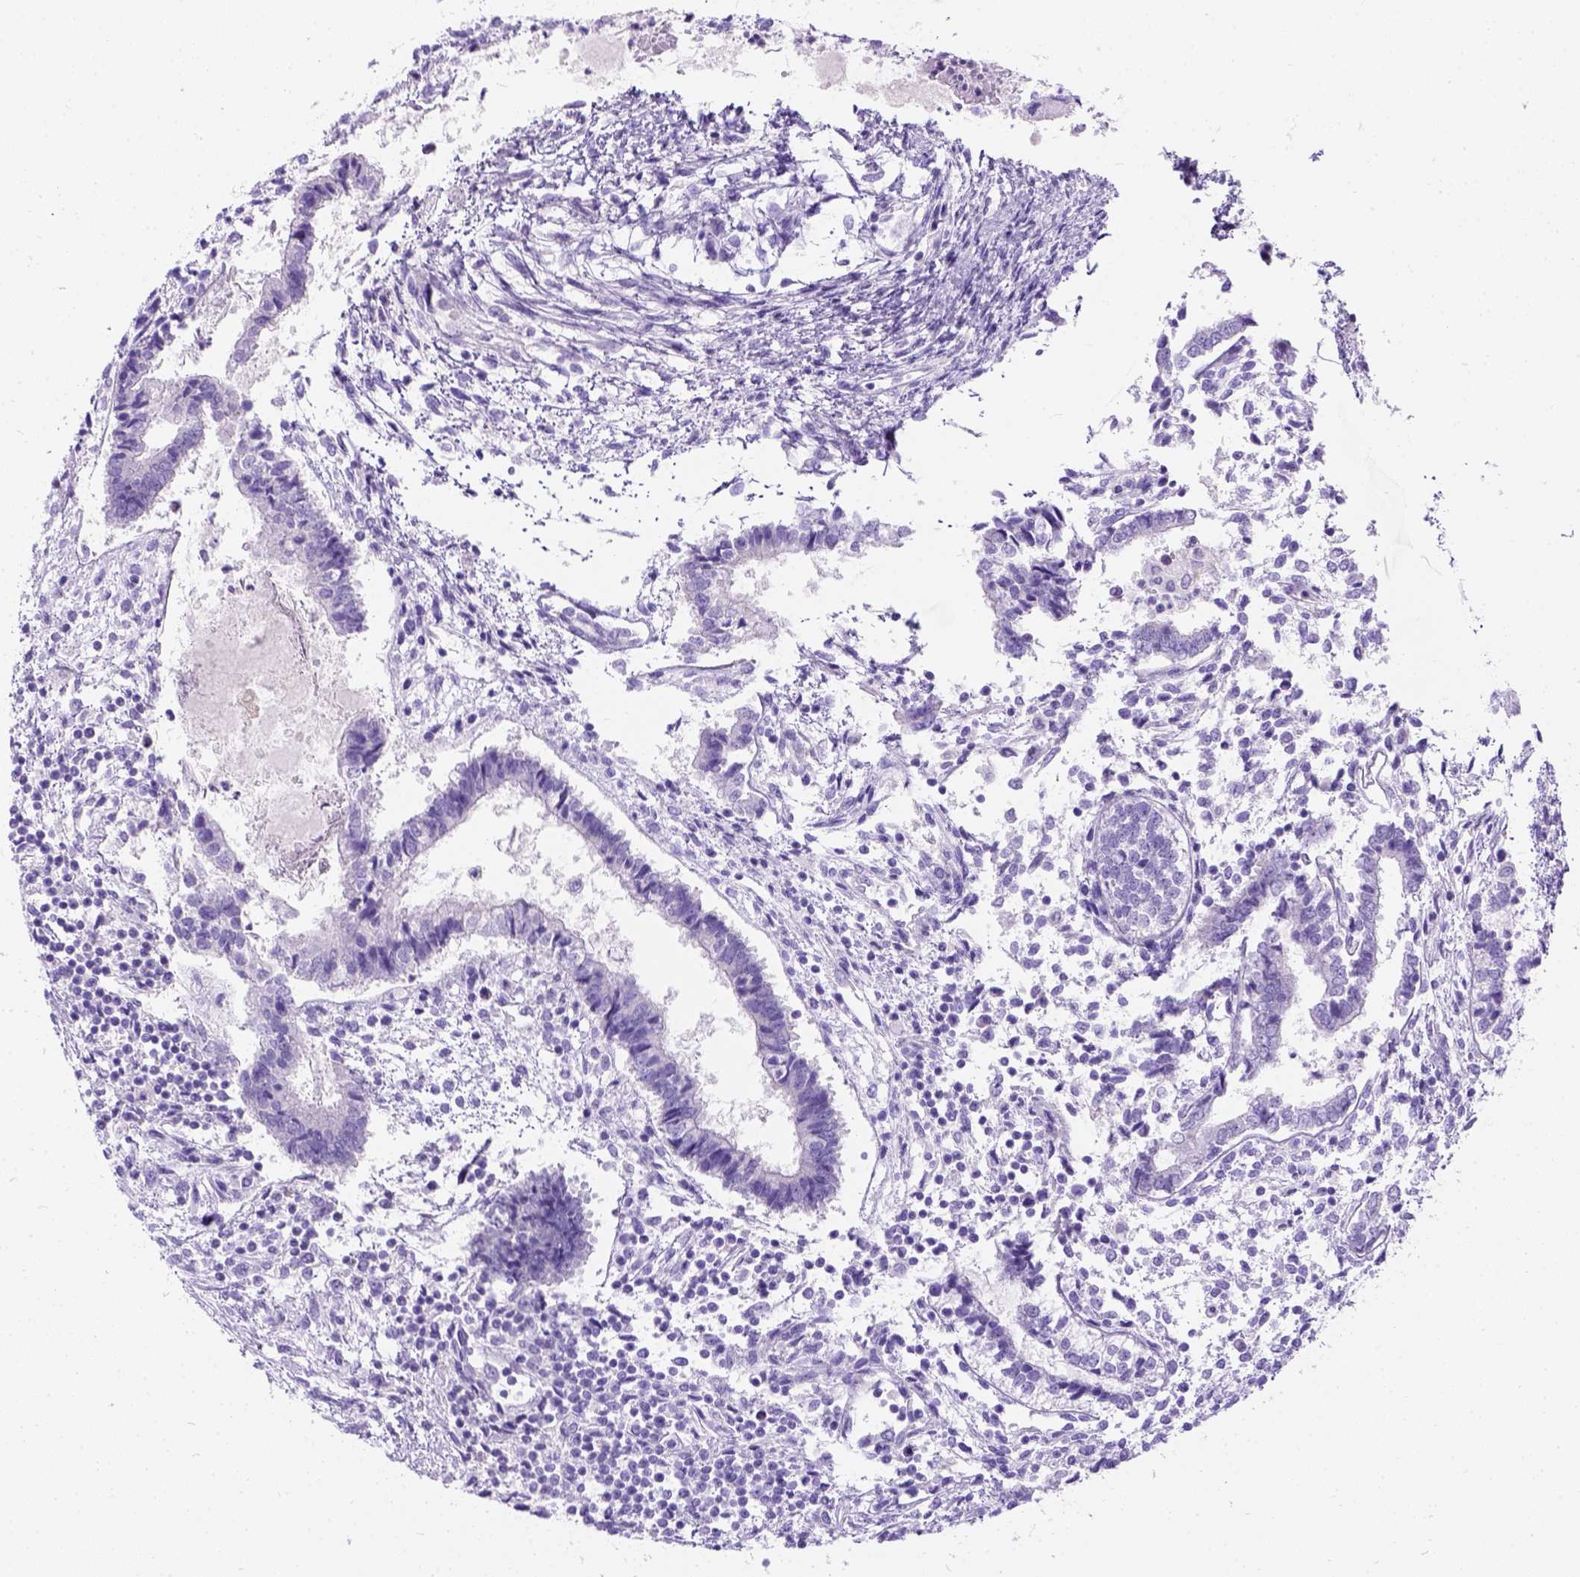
{"staining": {"intensity": "negative", "quantity": "none", "location": "none"}, "tissue": "testis cancer", "cell_type": "Tumor cells", "image_type": "cancer", "snomed": [{"axis": "morphology", "description": "Carcinoma, Embryonal, NOS"}, {"axis": "topography", "description": "Testis"}], "caption": "Histopathology image shows no protein positivity in tumor cells of embryonal carcinoma (testis) tissue. (DAB immunohistochemistry visualized using brightfield microscopy, high magnification).", "gene": "C7orf57", "patient": {"sex": "male", "age": 37}}